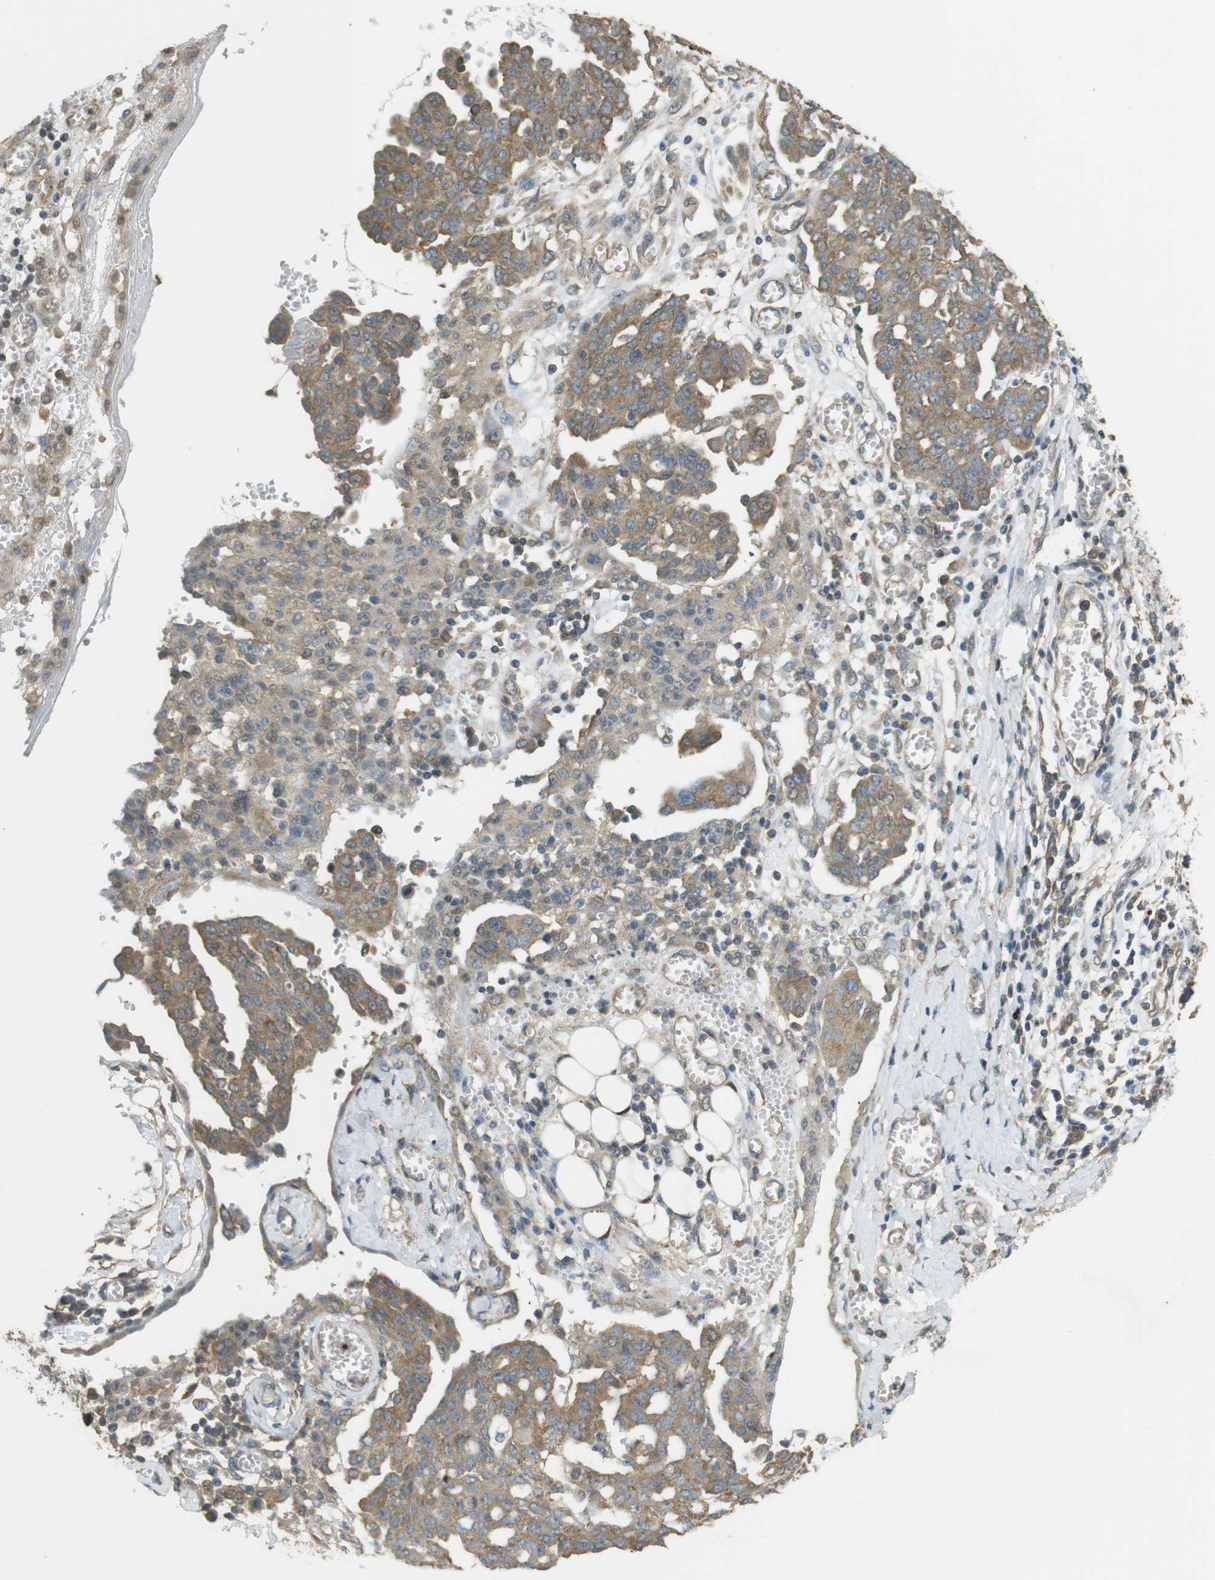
{"staining": {"intensity": "moderate", "quantity": ">75%", "location": "cytoplasmic/membranous"}, "tissue": "ovarian cancer", "cell_type": "Tumor cells", "image_type": "cancer", "snomed": [{"axis": "morphology", "description": "Cystadenocarcinoma, serous, NOS"}, {"axis": "topography", "description": "Soft tissue"}, {"axis": "topography", "description": "Ovary"}], "caption": "This is an image of immunohistochemistry (IHC) staining of ovarian serous cystadenocarcinoma, which shows moderate positivity in the cytoplasmic/membranous of tumor cells.", "gene": "ZDHHC20", "patient": {"sex": "female", "age": 57}}